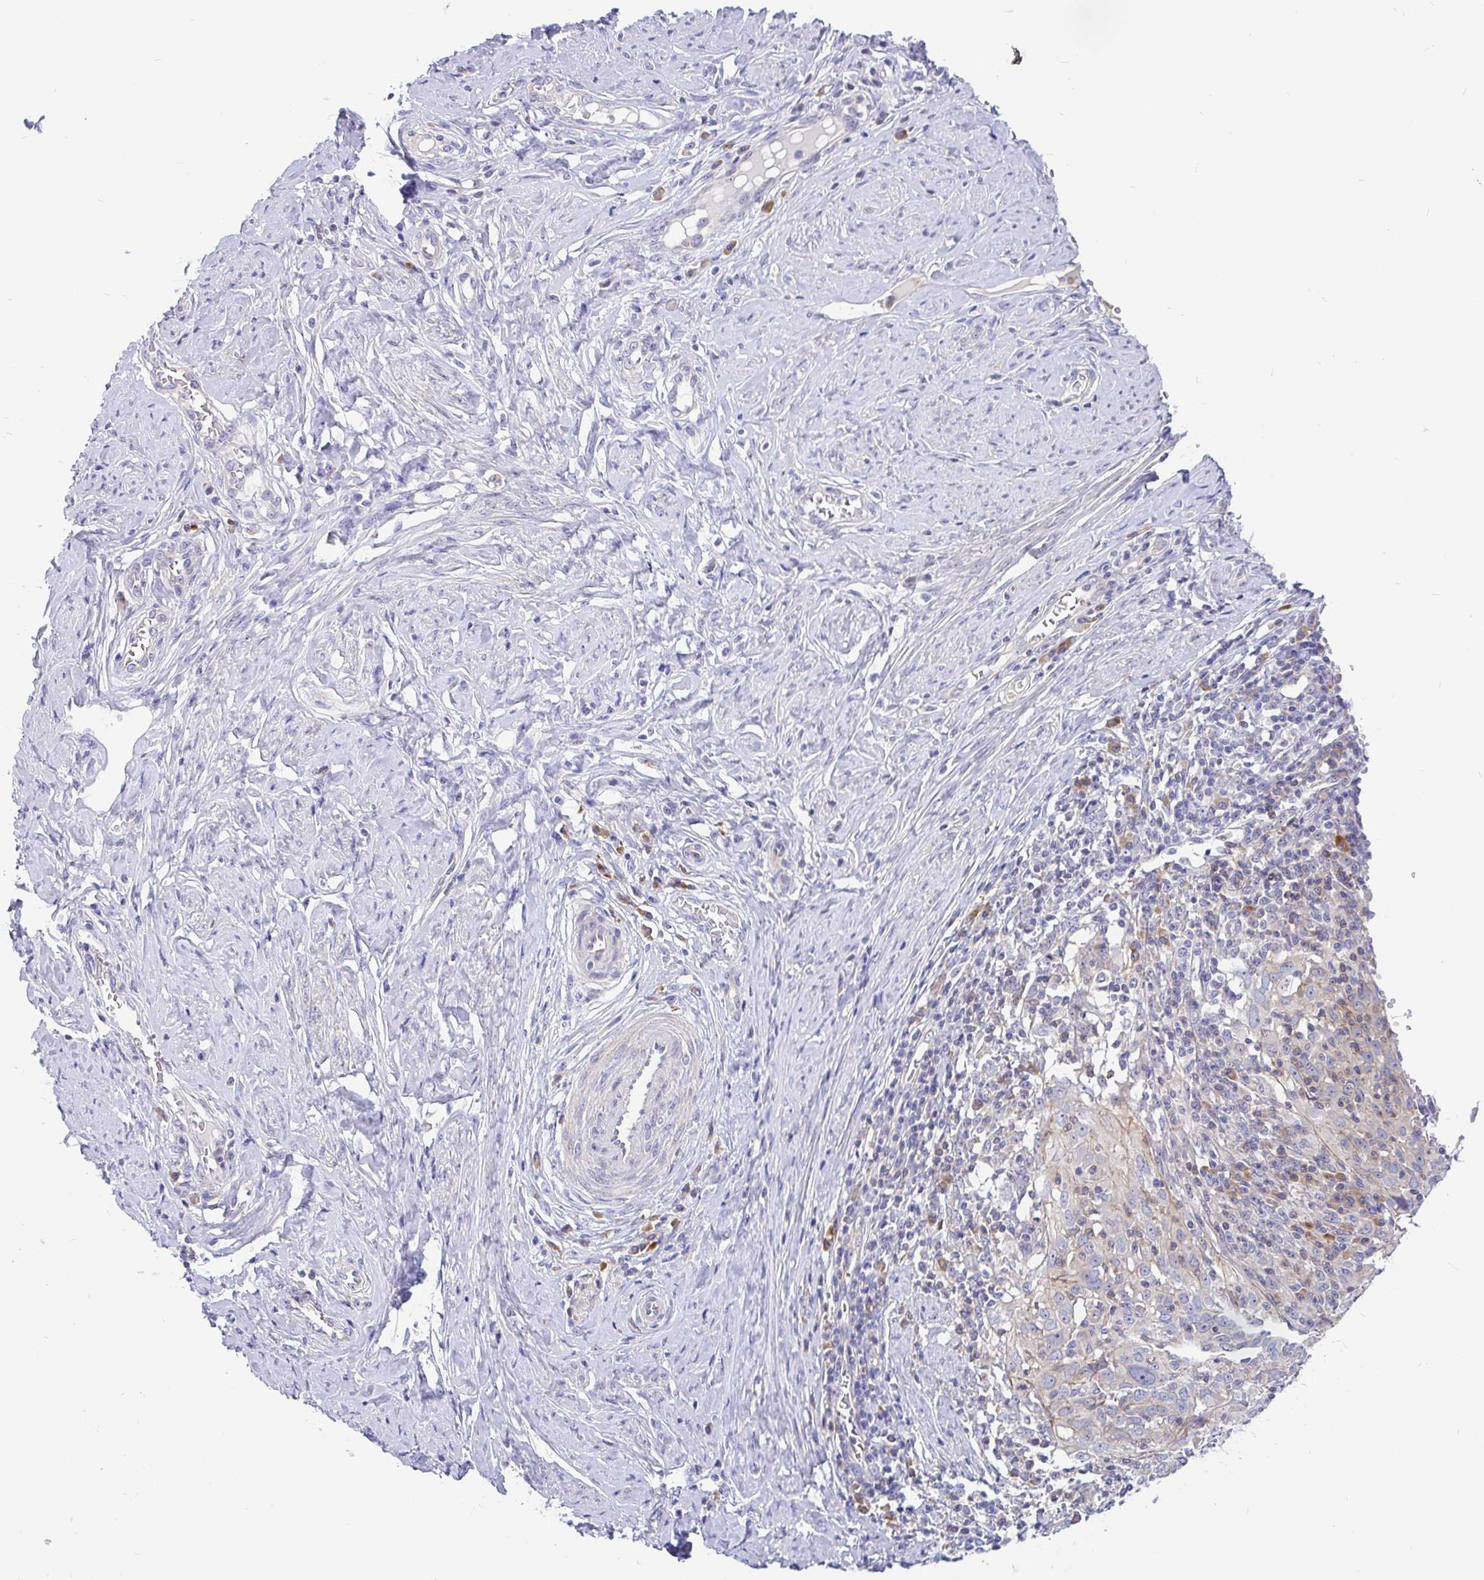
{"staining": {"intensity": "negative", "quantity": "none", "location": "none"}, "tissue": "cervical cancer", "cell_type": "Tumor cells", "image_type": "cancer", "snomed": [{"axis": "morphology", "description": "Normal tissue, NOS"}, {"axis": "morphology", "description": "Squamous cell carcinoma, NOS"}, {"axis": "topography", "description": "Cervix"}], "caption": "IHC histopathology image of neoplastic tissue: cervical cancer stained with DAB (3,3'-diaminobenzidine) displays no significant protein positivity in tumor cells. The staining was performed using DAB (3,3'-diaminobenzidine) to visualize the protein expression in brown, while the nuclei were stained in blue with hematoxylin (Magnification: 20x).", "gene": "LRRC26", "patient": {"sex": "female", "age": 31}}